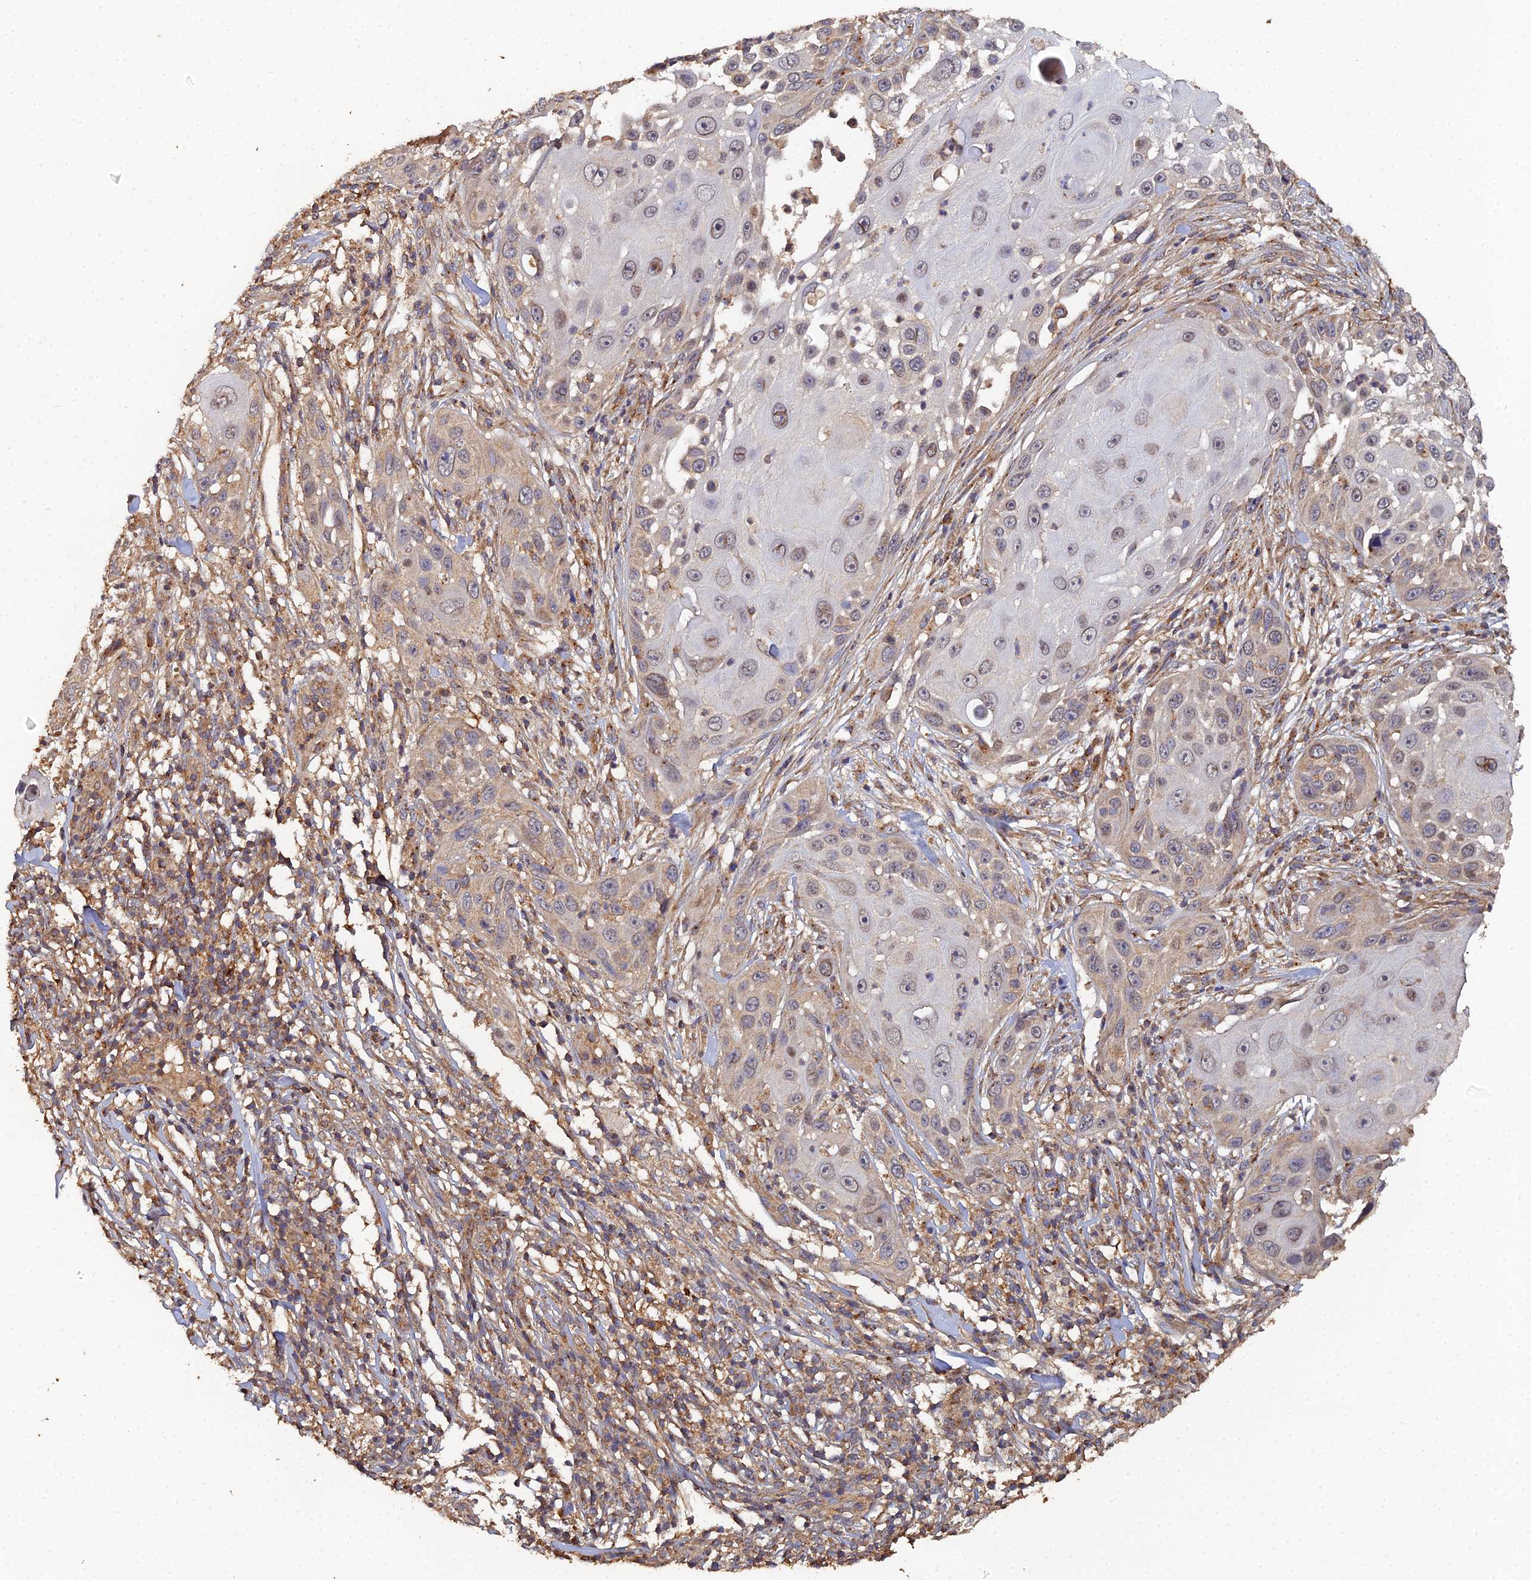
{"staining": {"intensity": "weak", "quantity": ">75%", "location": "cytoplasmic/membranous,nuclear"}, "tissue": "skin cancer", "cell_type": "Tumor cells", "image_type": "cancer", "snomed": [{"axis": "morphology", "description": "Squamous cell carcinoma, NOS"}, {"axis": "topography", "description": "Skin"}], "caption": "A photomicrograph of human skin cancer stained for a protein displays weak cytoplasmic/membranous and nuclear brown staining in tumor cells. (DAB = brown stain, brightfield microscopy at high magnification).", "gene": "SPANXN4", "patient": {"sex": "female", "age": 44}}